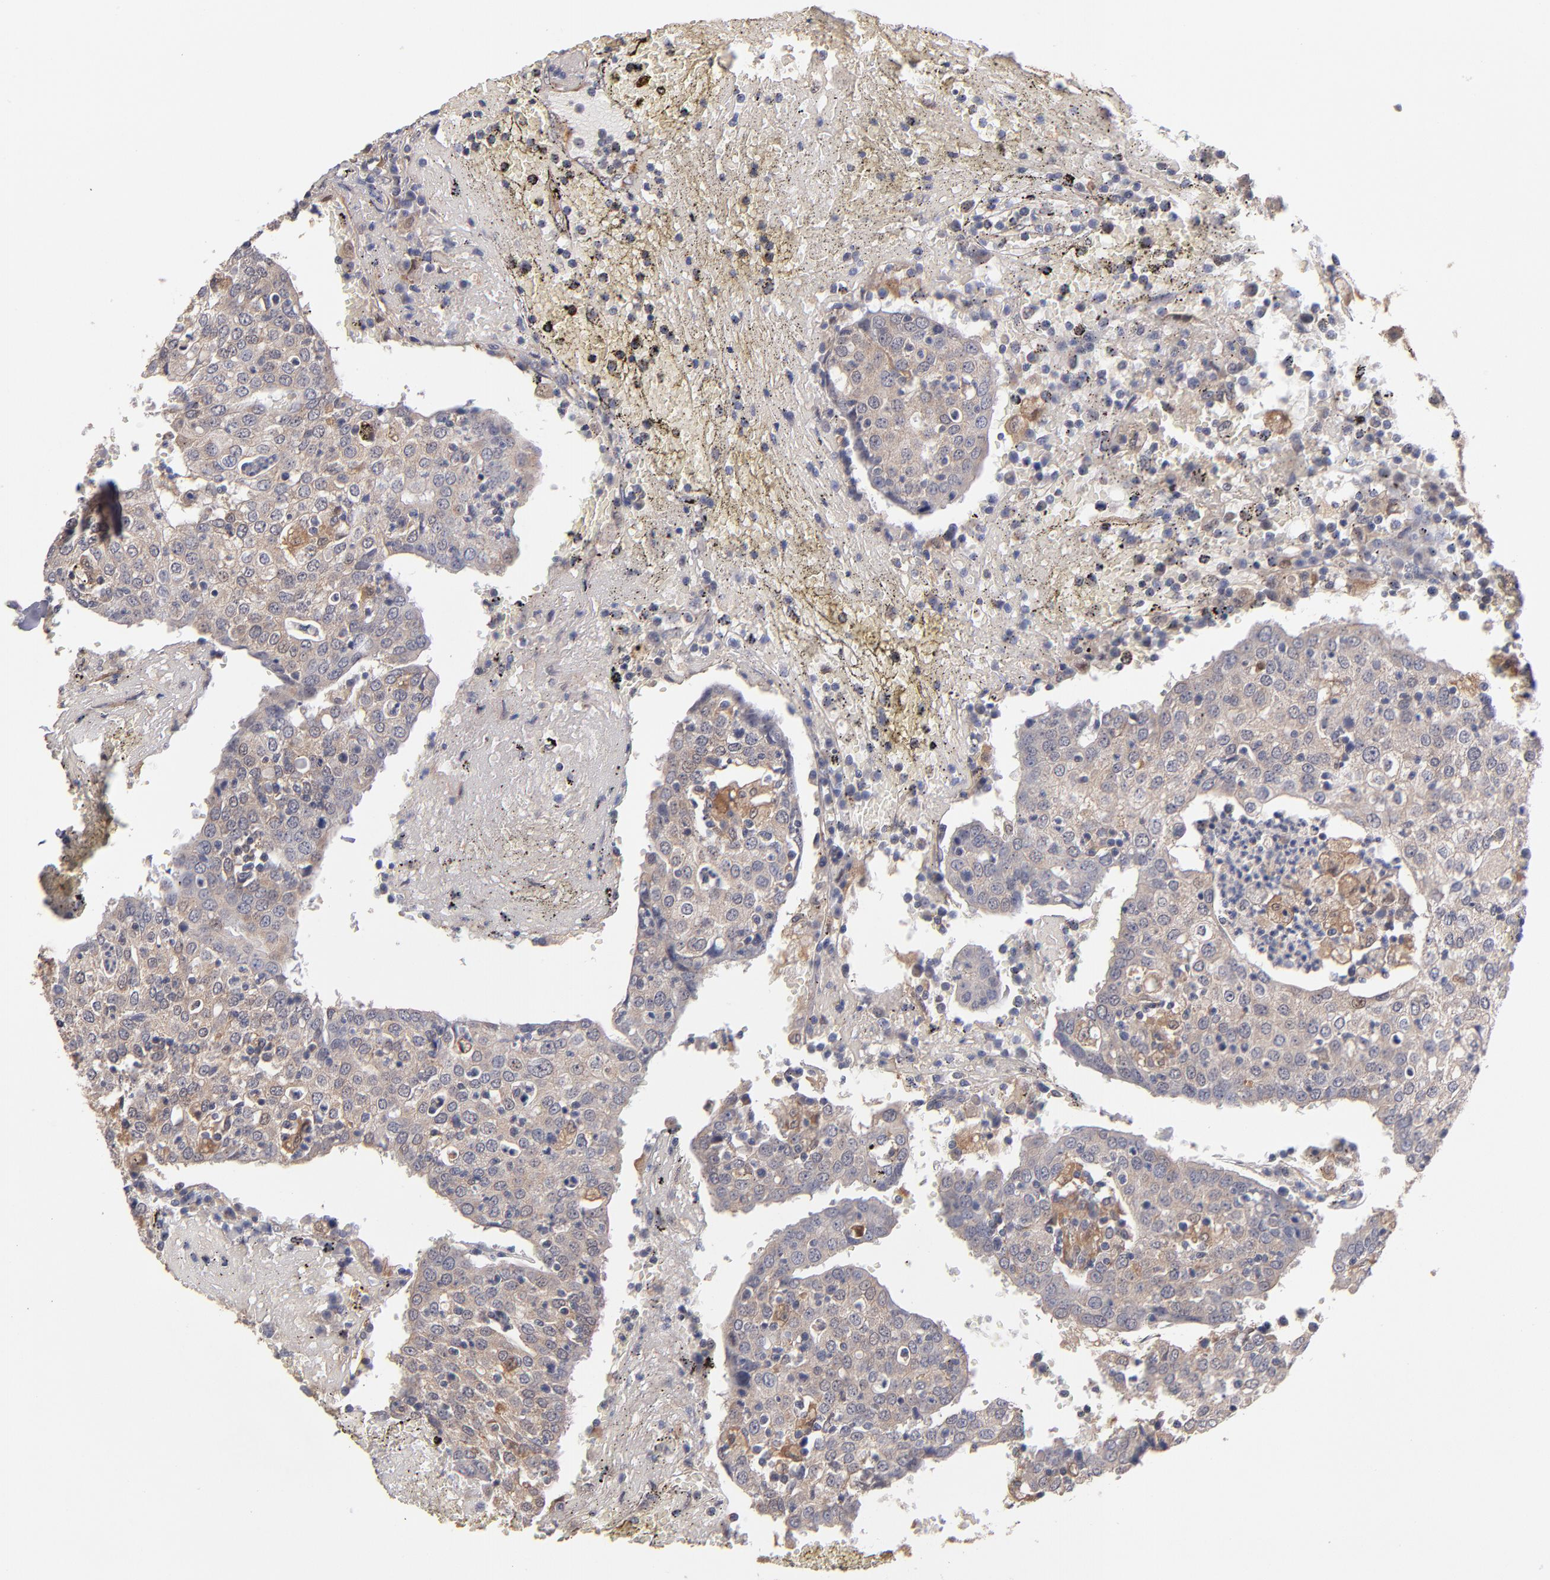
{"staining": {"intensity": "weak", "quantity": ">75%", "location": "cytoplasmic/membranous"}, "tissue": "head and neck cancer", "cell_type": "Tumor cells", "image_type": "cancer", "snomed": [{"axis": "morphology", "description": "Adenocarcinoma, NOS"}, {"axis": "topography", "description": "Salivary gland"}, {"axis": "topography", "description": "Head-Neck"}], "caption": "Head and neck adenocarcinoma tissue displays weak cytoplasmic/membranous positivity in about >75% of tumor cells", "gene": "GMFG", "patient": {"sex": "female", "age": 65}}